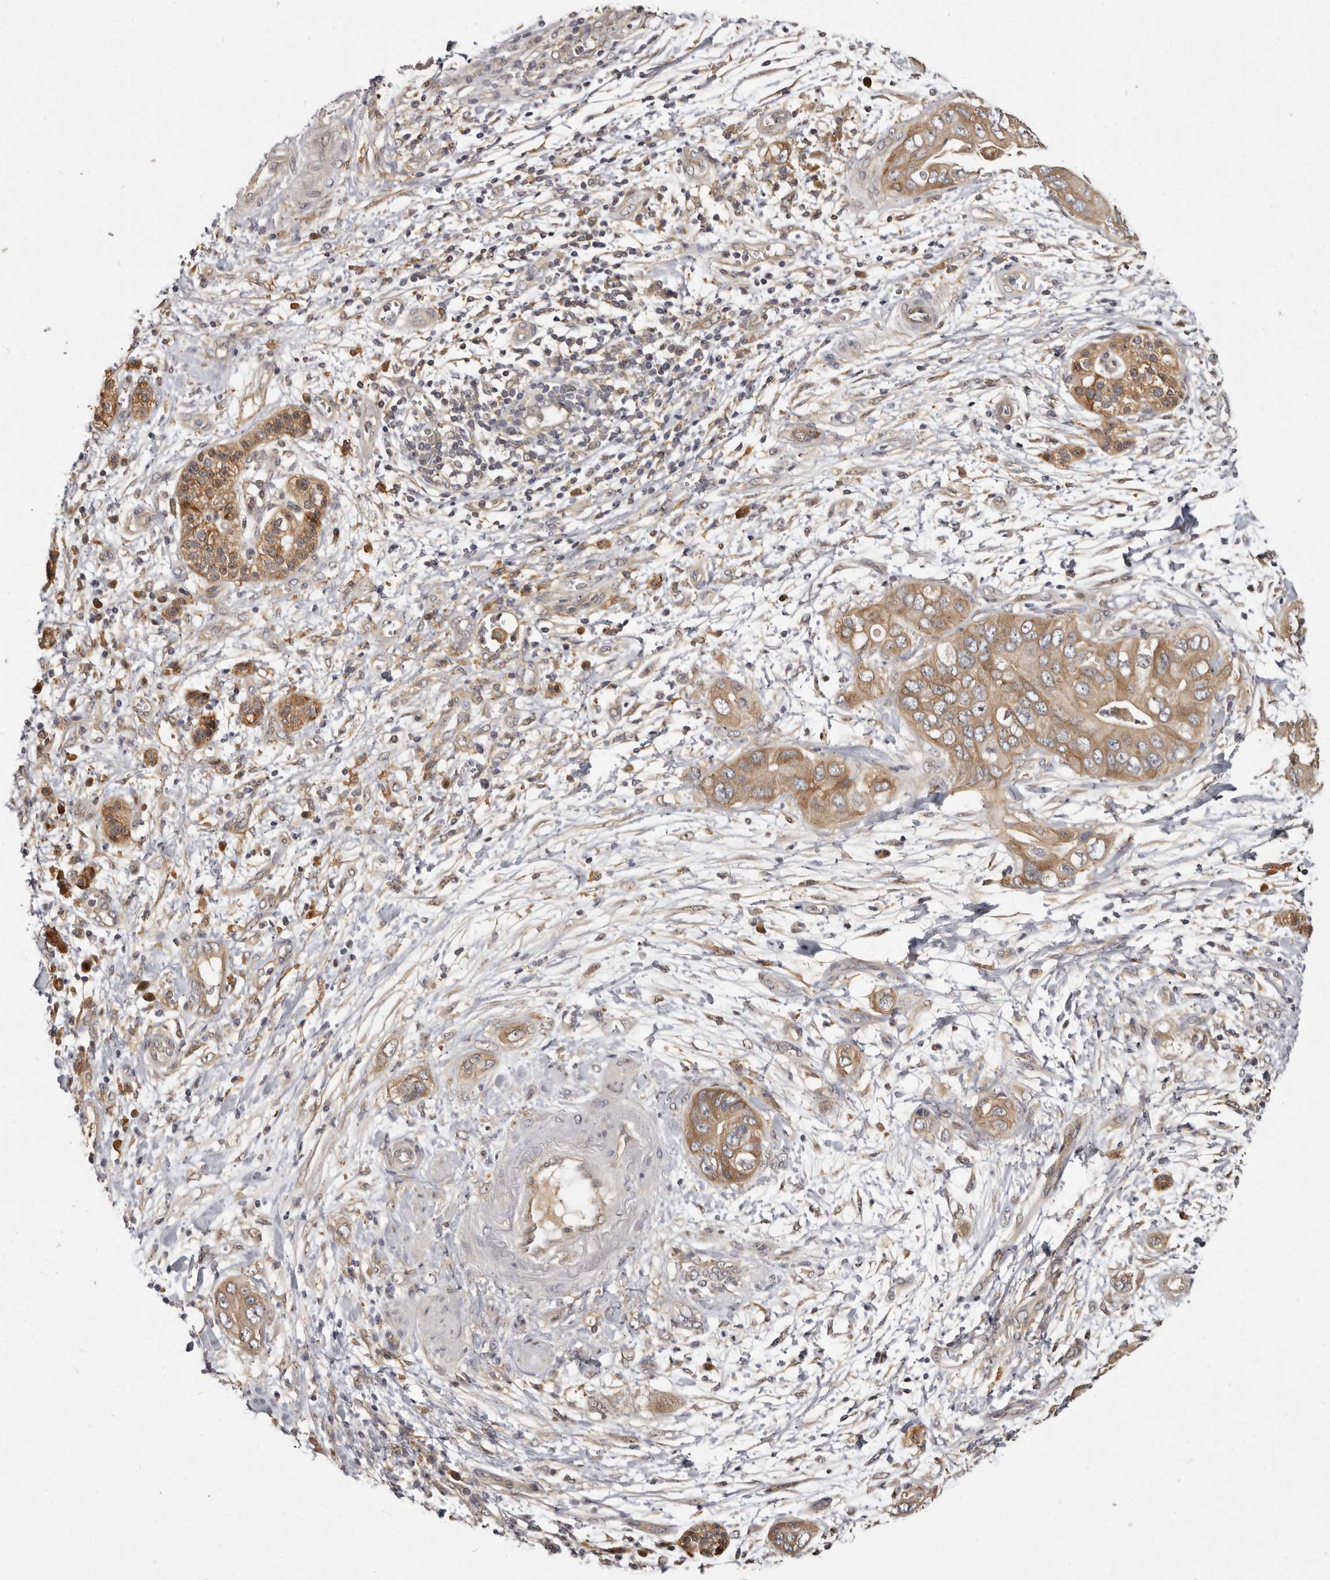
{"staining": {"intensity": "moderate", "quantity": ">75%", "location": "cytoplasmic/membranous"}, "tissue": "pancreatic cancer", "cell_type": "Tumor cells", "image_type": "cancer", "snomed": [{"axis": "morphology", "description": "Adenocarcinoma, NOS"}, {"axis": "topography", "description": "Pancreas"}], "caption": "This is a histology image of immunohistochemistry staining of adenocarcinoma (pancreatic), which shows moderate staining in the cytoplasmic/membranous of tumor cells.", "gene": "INAVA", "patient": {"sex": "female", "age": 78}}